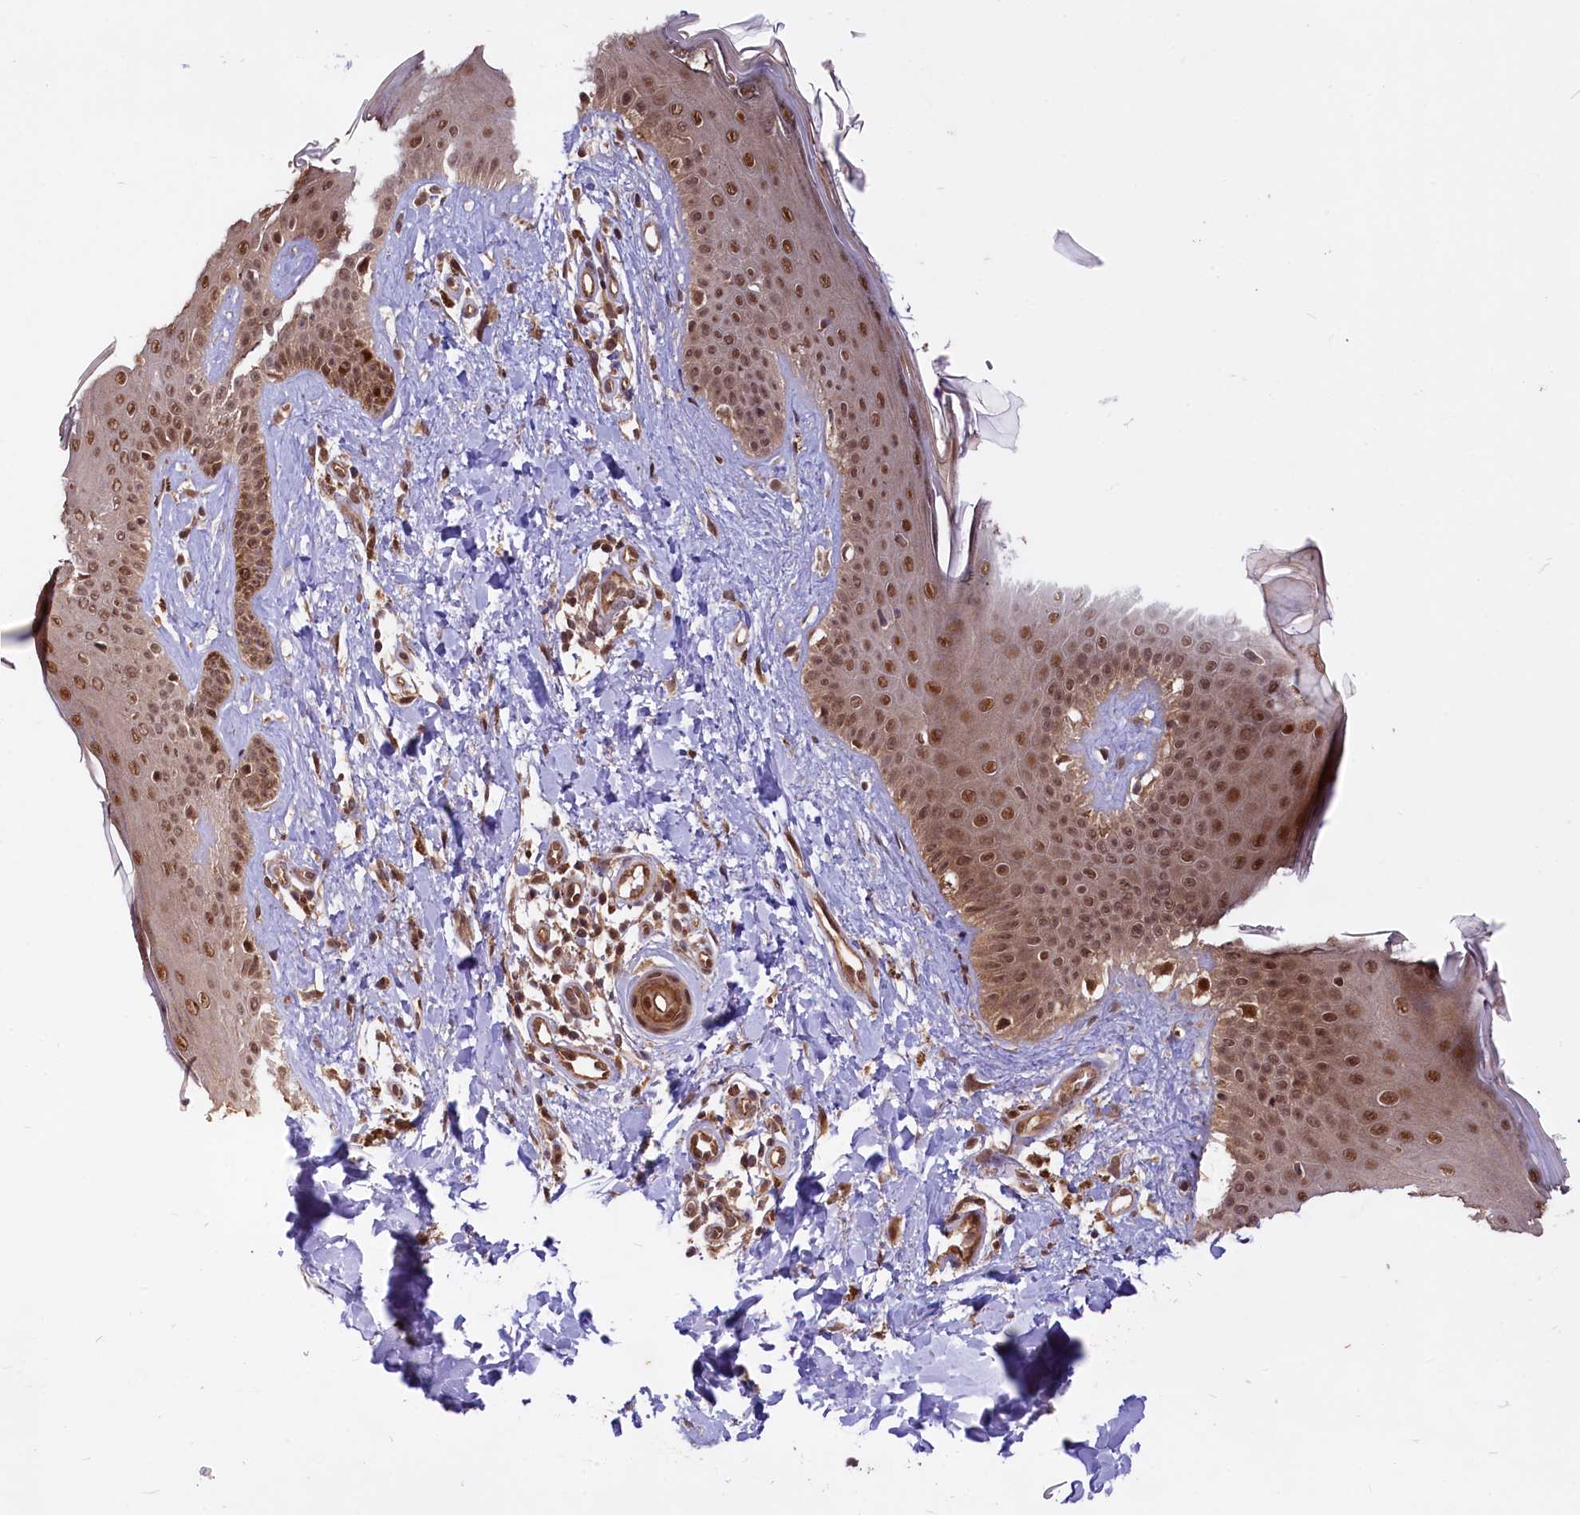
{"staining": {"intensity": "strong", "quantity": ">75%", "location": "cytoplasmic/membranous,nuclear"}, "tissue": "skin", "cell_type": "Fibroblasts", "image_type": "normal", "snomed": [{"axis": "morphology", "description": "Normal tissue, NOS"}, {"axis": "topography", "description": "Skin"}], "caption": "The histopathology image reveals immunohistochemical staining of benign skin. There is strong cytoplasmic/membranous,nuclear expression is present in about >75% of fibroblasts.", "gene": "UBE3A", "patient": {"sex": "male", "age": 52}}